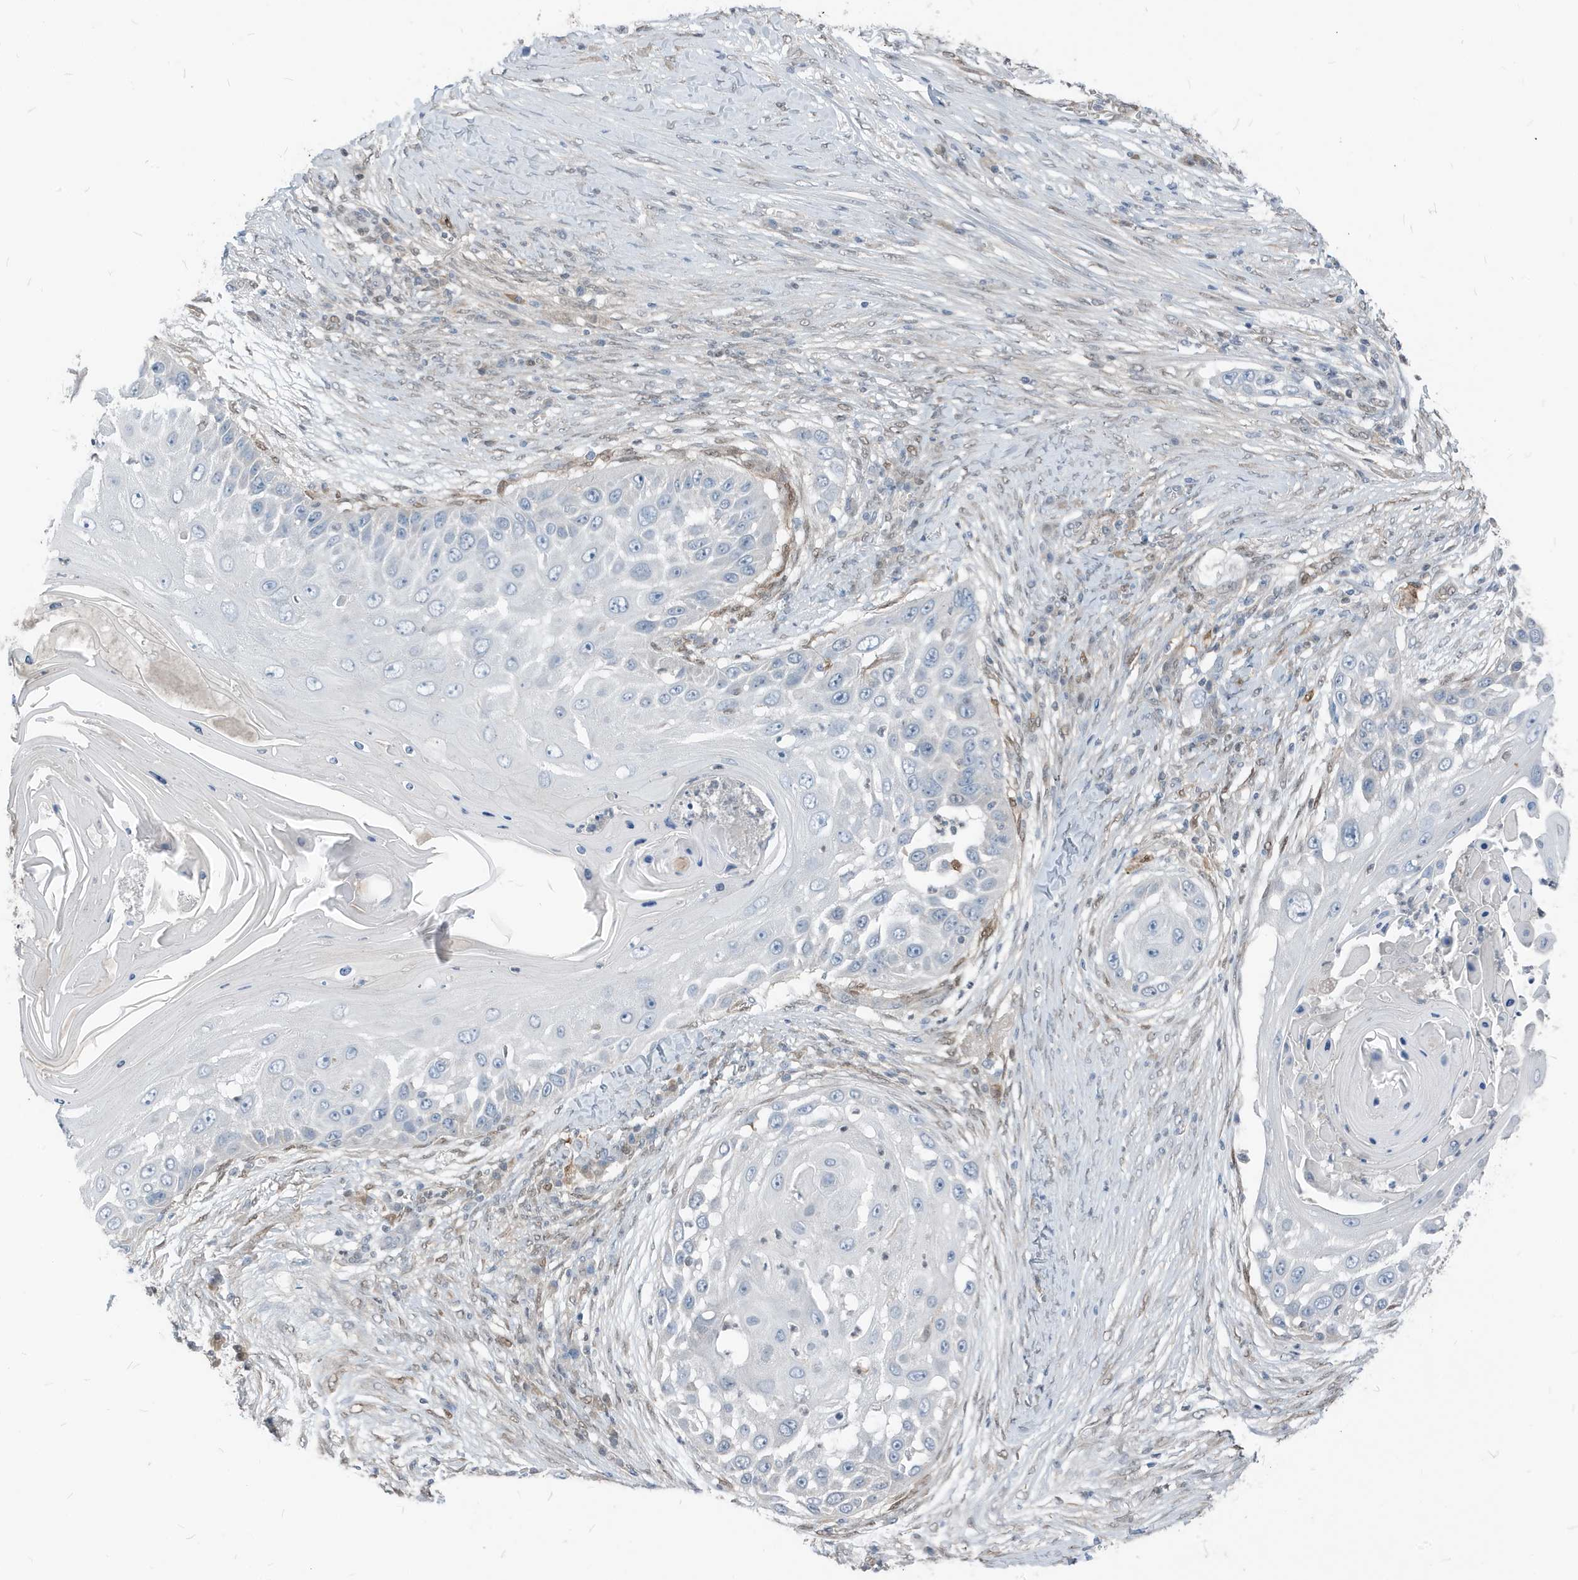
{"staining": {"intensity": "negative", "quantity": "none", "location": "none"}, "tissue": "skin cancer", "cell_type": "Tumor cells", "image_type": "cancer", "snomed": [{"axis": "morphology", "description": "Squamous cell carcinoma, NOS"}, {"axis": "topography", "description": "Skin"}], "caption": "An image of skin cancer (squamous cell carcinoma) stained for a protein exhibits no brown staining in tumor cells. (DAB IHC with hematoxylin counter stain).", "gene": "NCOA7", "patient": {"sex": "female", "age": 44}}